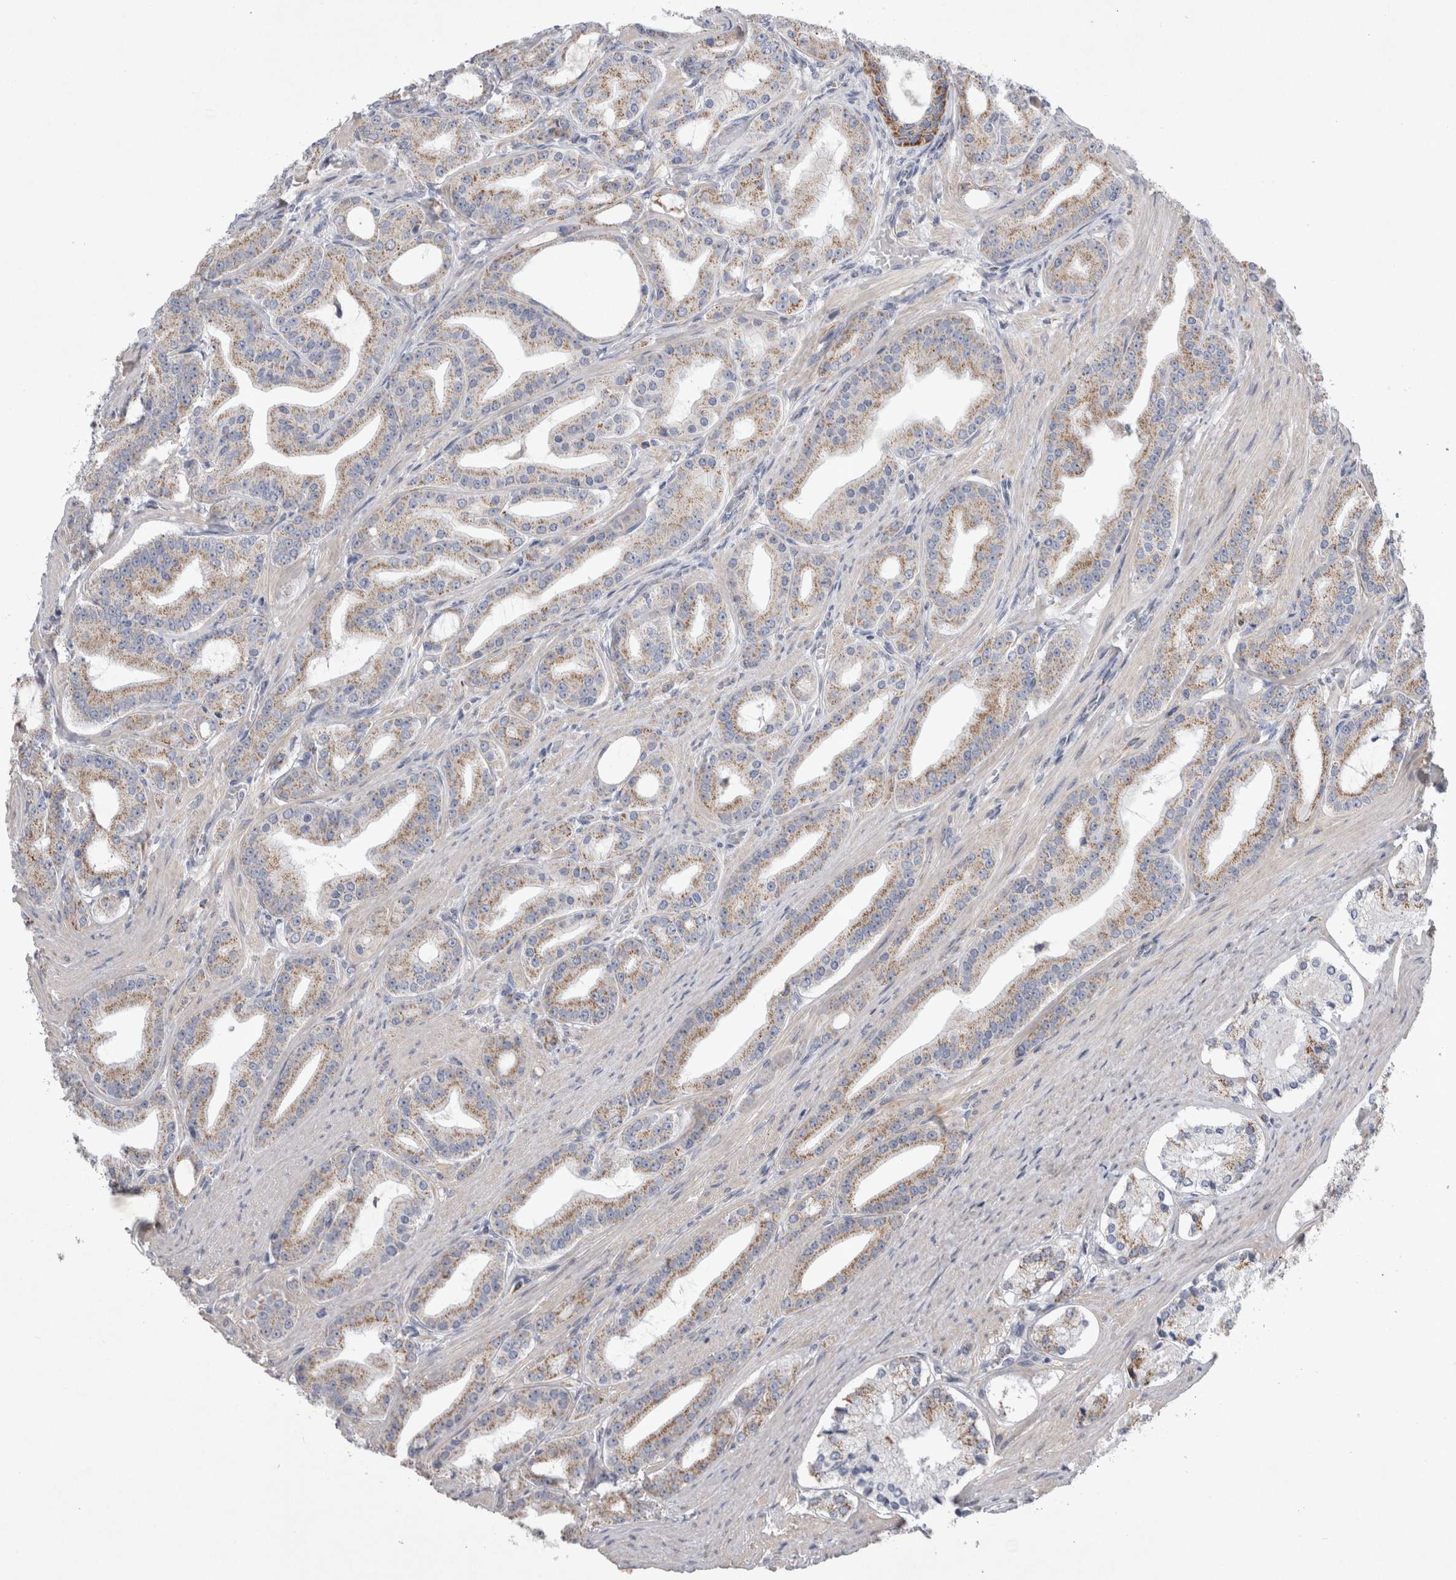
{"staining": {"intensity": "moderate", "quantity": ">75%", "location": "cytoplasmic/membranous"}, "tissue": "prostate cancer", "cell_type": "Tumor cells", "image_type": "cancer", "snomed": [{"axis": "morphology", "description": "Adenocarcinoma, High grade"}, {"axis": "topography", "description": "Prostate"}], "caption": "Human prostate cancer (high-grade adenocarcinoma) stained for a protein (brown) shows moderate cytoplasmic/membranous positive expression in about >75% of tumor cells.", "gene": "HDHD3", "patient": {"sex": "male", "age": 60}}